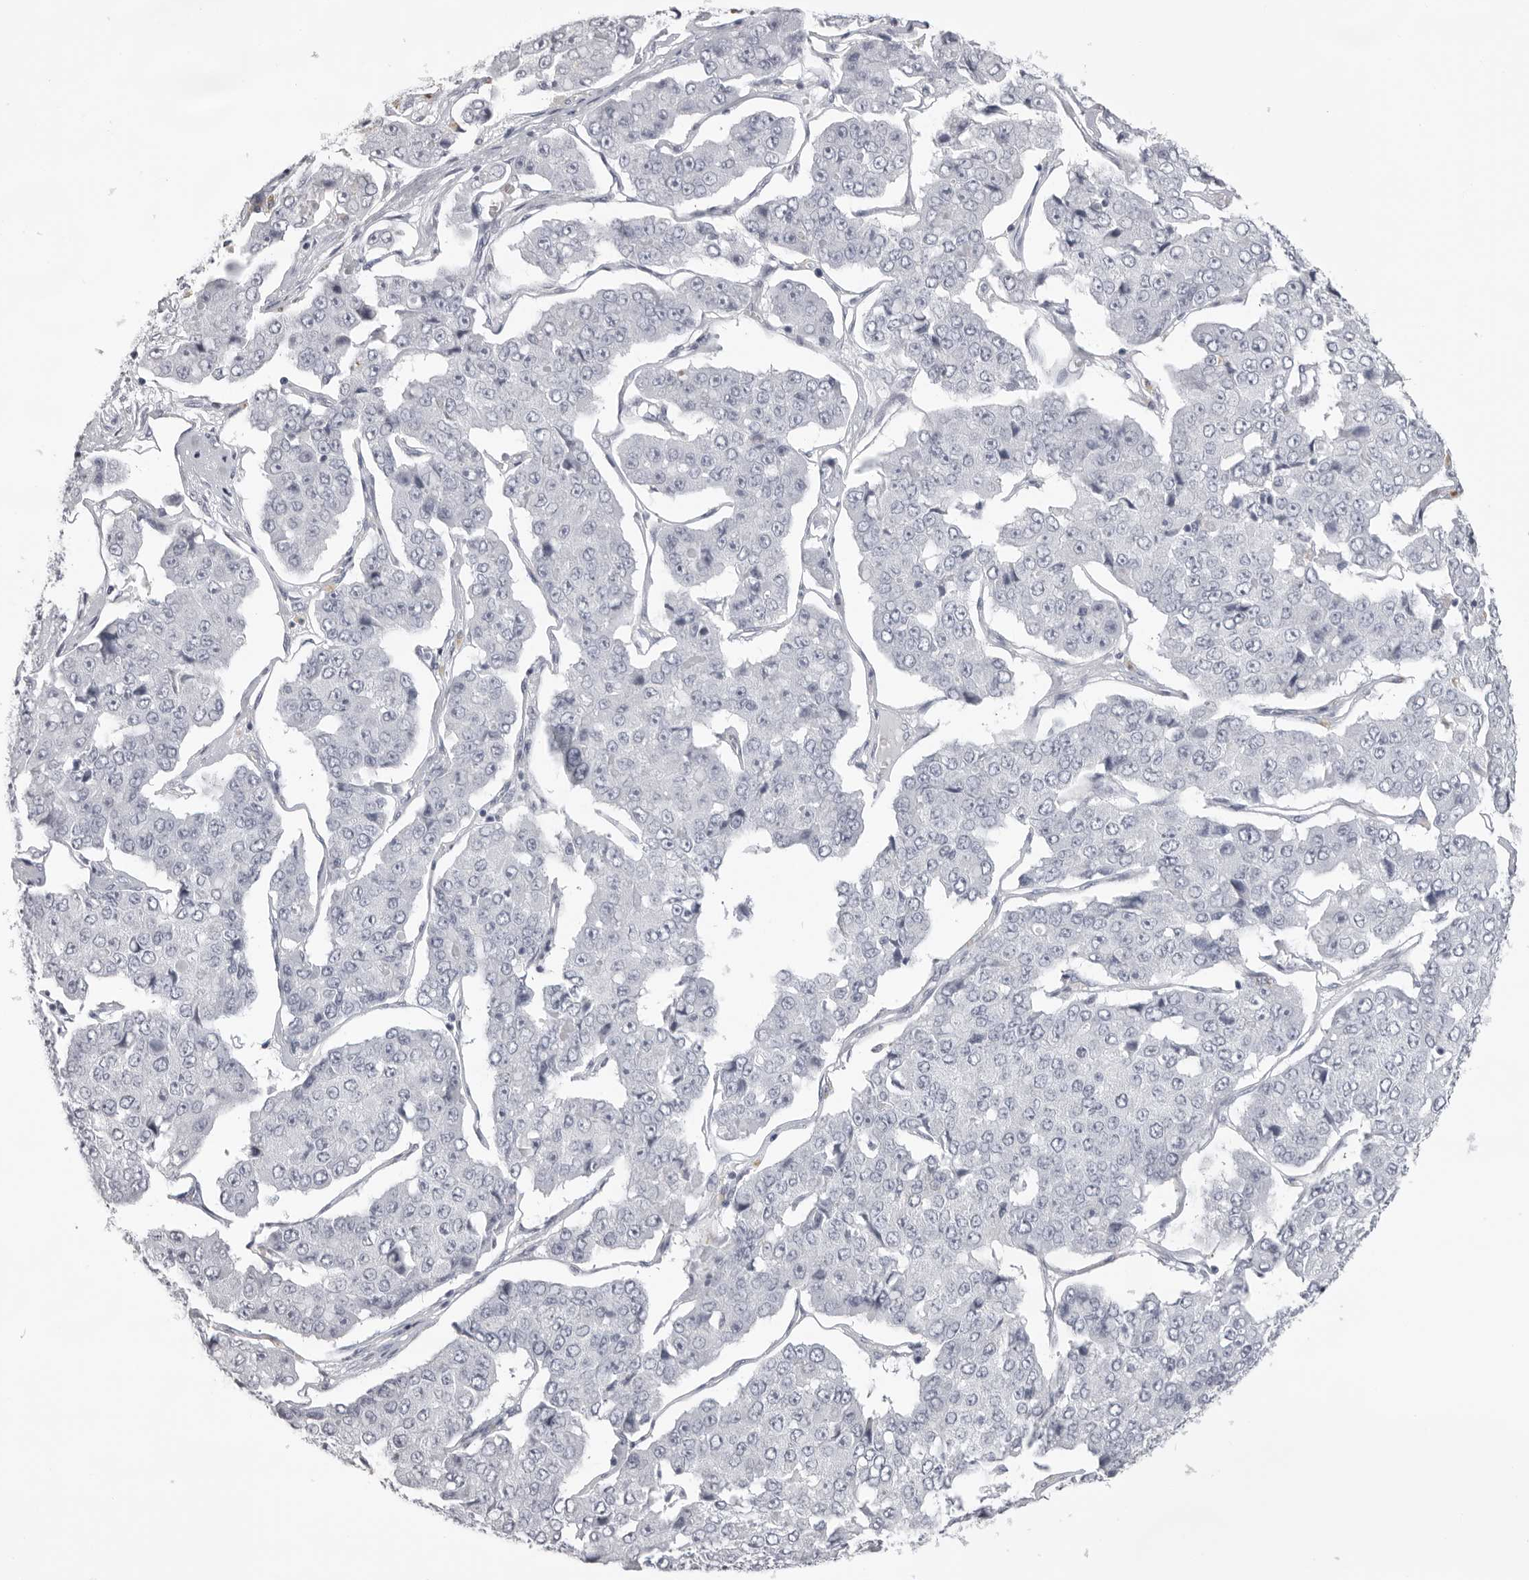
{"staining": {"intensity": "negative", "quantity": "none", "location": "none"}, "tissue": "pancreatic cancer", "cell_type": "Tumor cells", "image_type": "cancer", "snomed": [{"axis": "morphology", "description": "Adenocarcinoma, NOS"}, {"axis": "topography", "description": "Pancreas"}], "caption": "IHC image of pancreatic cancer (adenocarcinoma) stained for a protein (brown), which demonstrates no positivity in tumor cells. Brightfield microscopy of immunohistochemistry stained with DAB (brown) and hematoxylin (blue), captured at high magnification.", "gene": "CST1", "patient": {"sex": "male", "age": 50}}